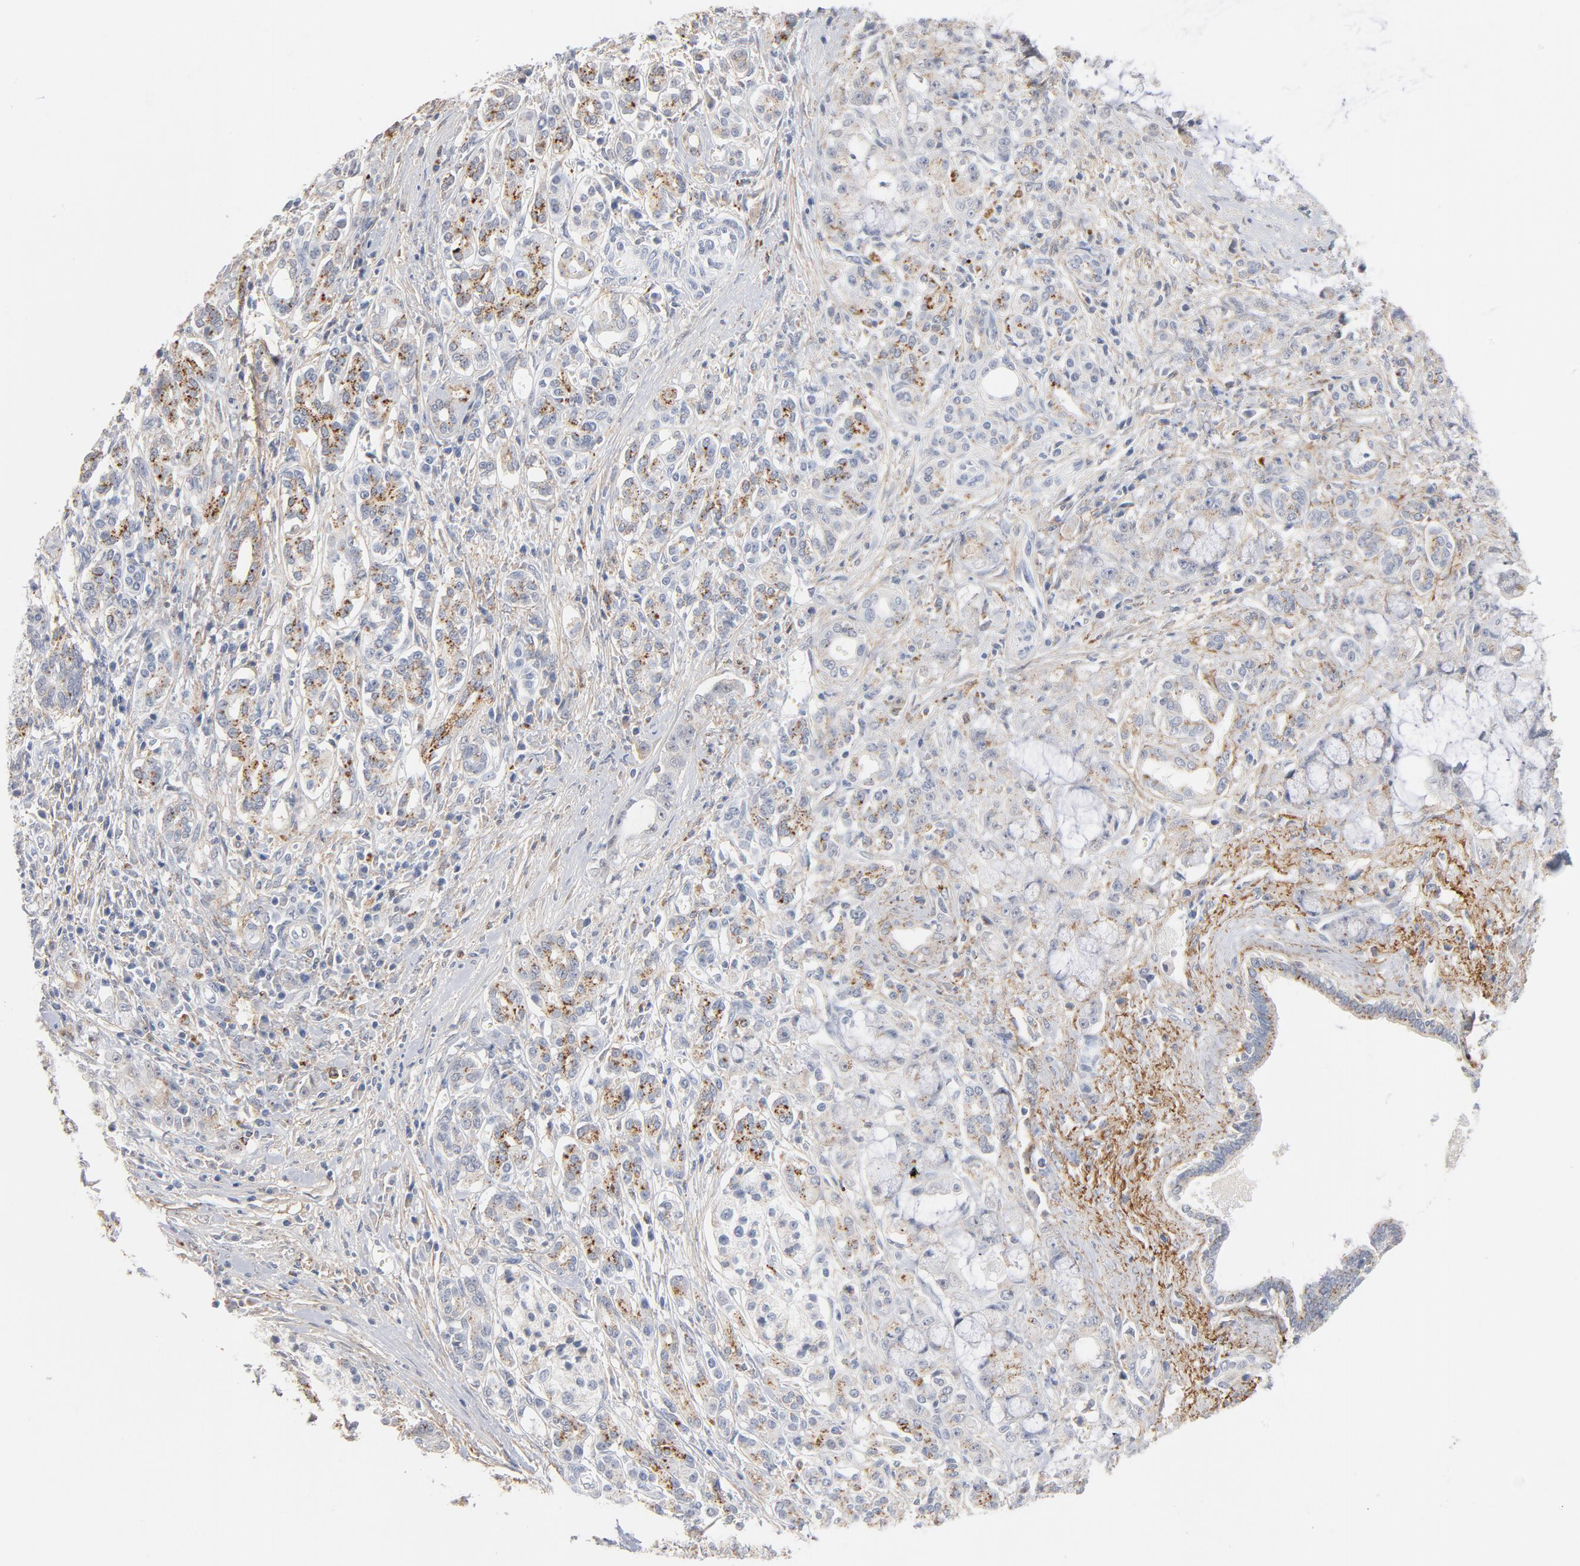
{"staining": {"intensity": "moderate", "quantity": "25%-75%", "location": "cytoplasmic/membranous"}, "tissue": "pancreatic cancer", "cell_type": "Tumor cells", "image_type": "cancer", "snomed": [{"axis": "morphology", "description": "Adenocarcinoma, NOS"}, {"axis": "topography", "description": "Pancreas"}], "caption": "Immunohistochemical staining of human pancreatic adenocarcinoma shows medium levels of moderate cytoplasmic/membranous staining in approximately 25%-75% of tumor cells. (Stains: DAB in brown, nuclei in blue, Microscopy: brightfield microscopy at high magnification).", "gene": "LTBP2", "patient": {"sex": "female", "age": 73}}